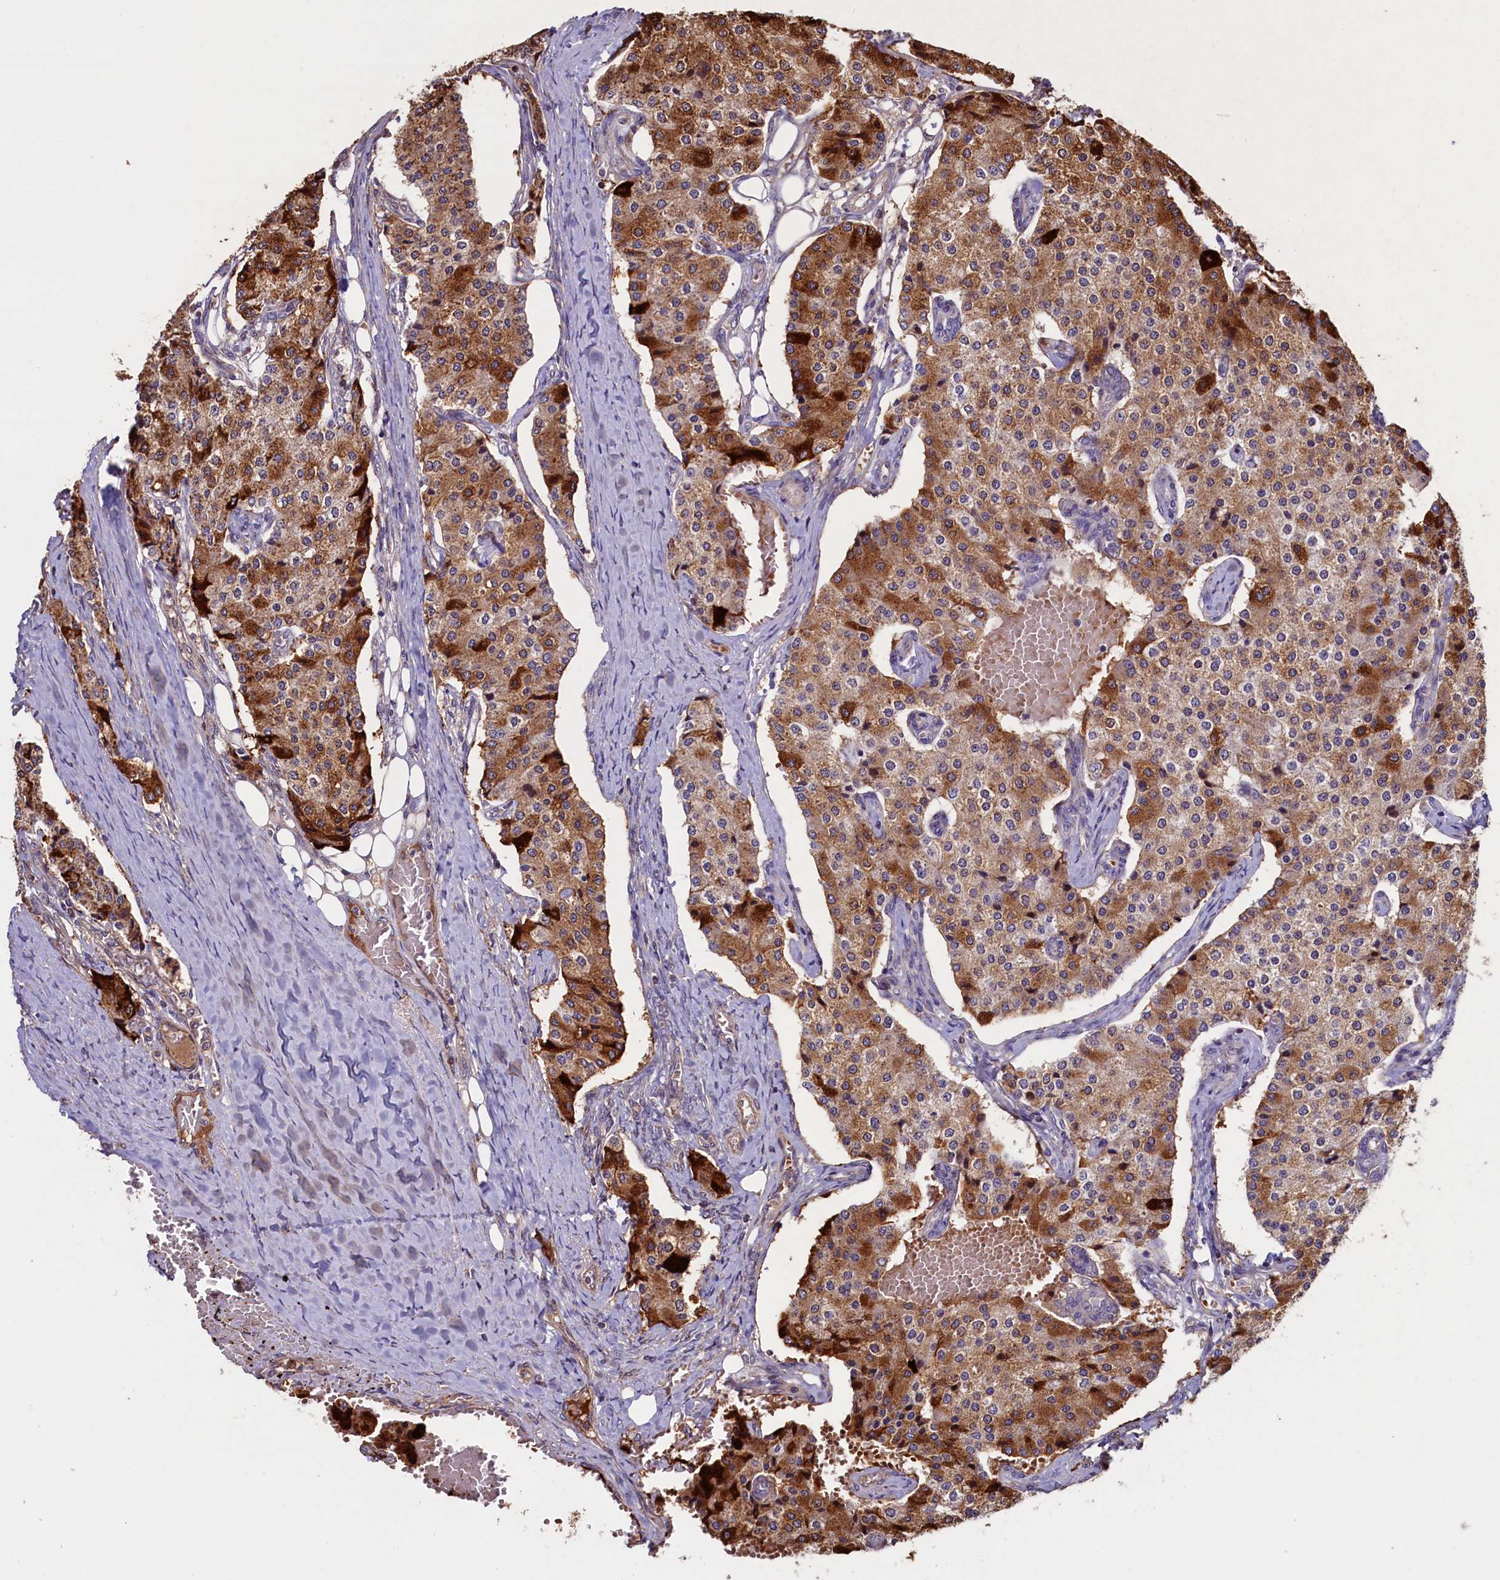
{"staining": {"intensity": "strong", "quantity": "25%-75%", "location": "cytoplasmic/membranous"}, "tissue": "carcinoid", "cell_type": "Tumor cells", "image_type": "cancer", "snomed": [{"axis": "morphology", "description": "Carcinoid, malignant, NOS"}, {"axis": "topography", "description": "Colon"}], "caption": "Protein staining of carcinoid tissue demonstrates strong cytoplasmic/membranous positivity in approximately 25%-75% of tumor cells. (Stains: DAB (3,3'-diaminobenzidine) in brown, nuclei in blue, Microscopy: brightfield microscopy at high magnification).", "gene": "ATXN2L", "patient": {"sex": "female", "age": 52}}